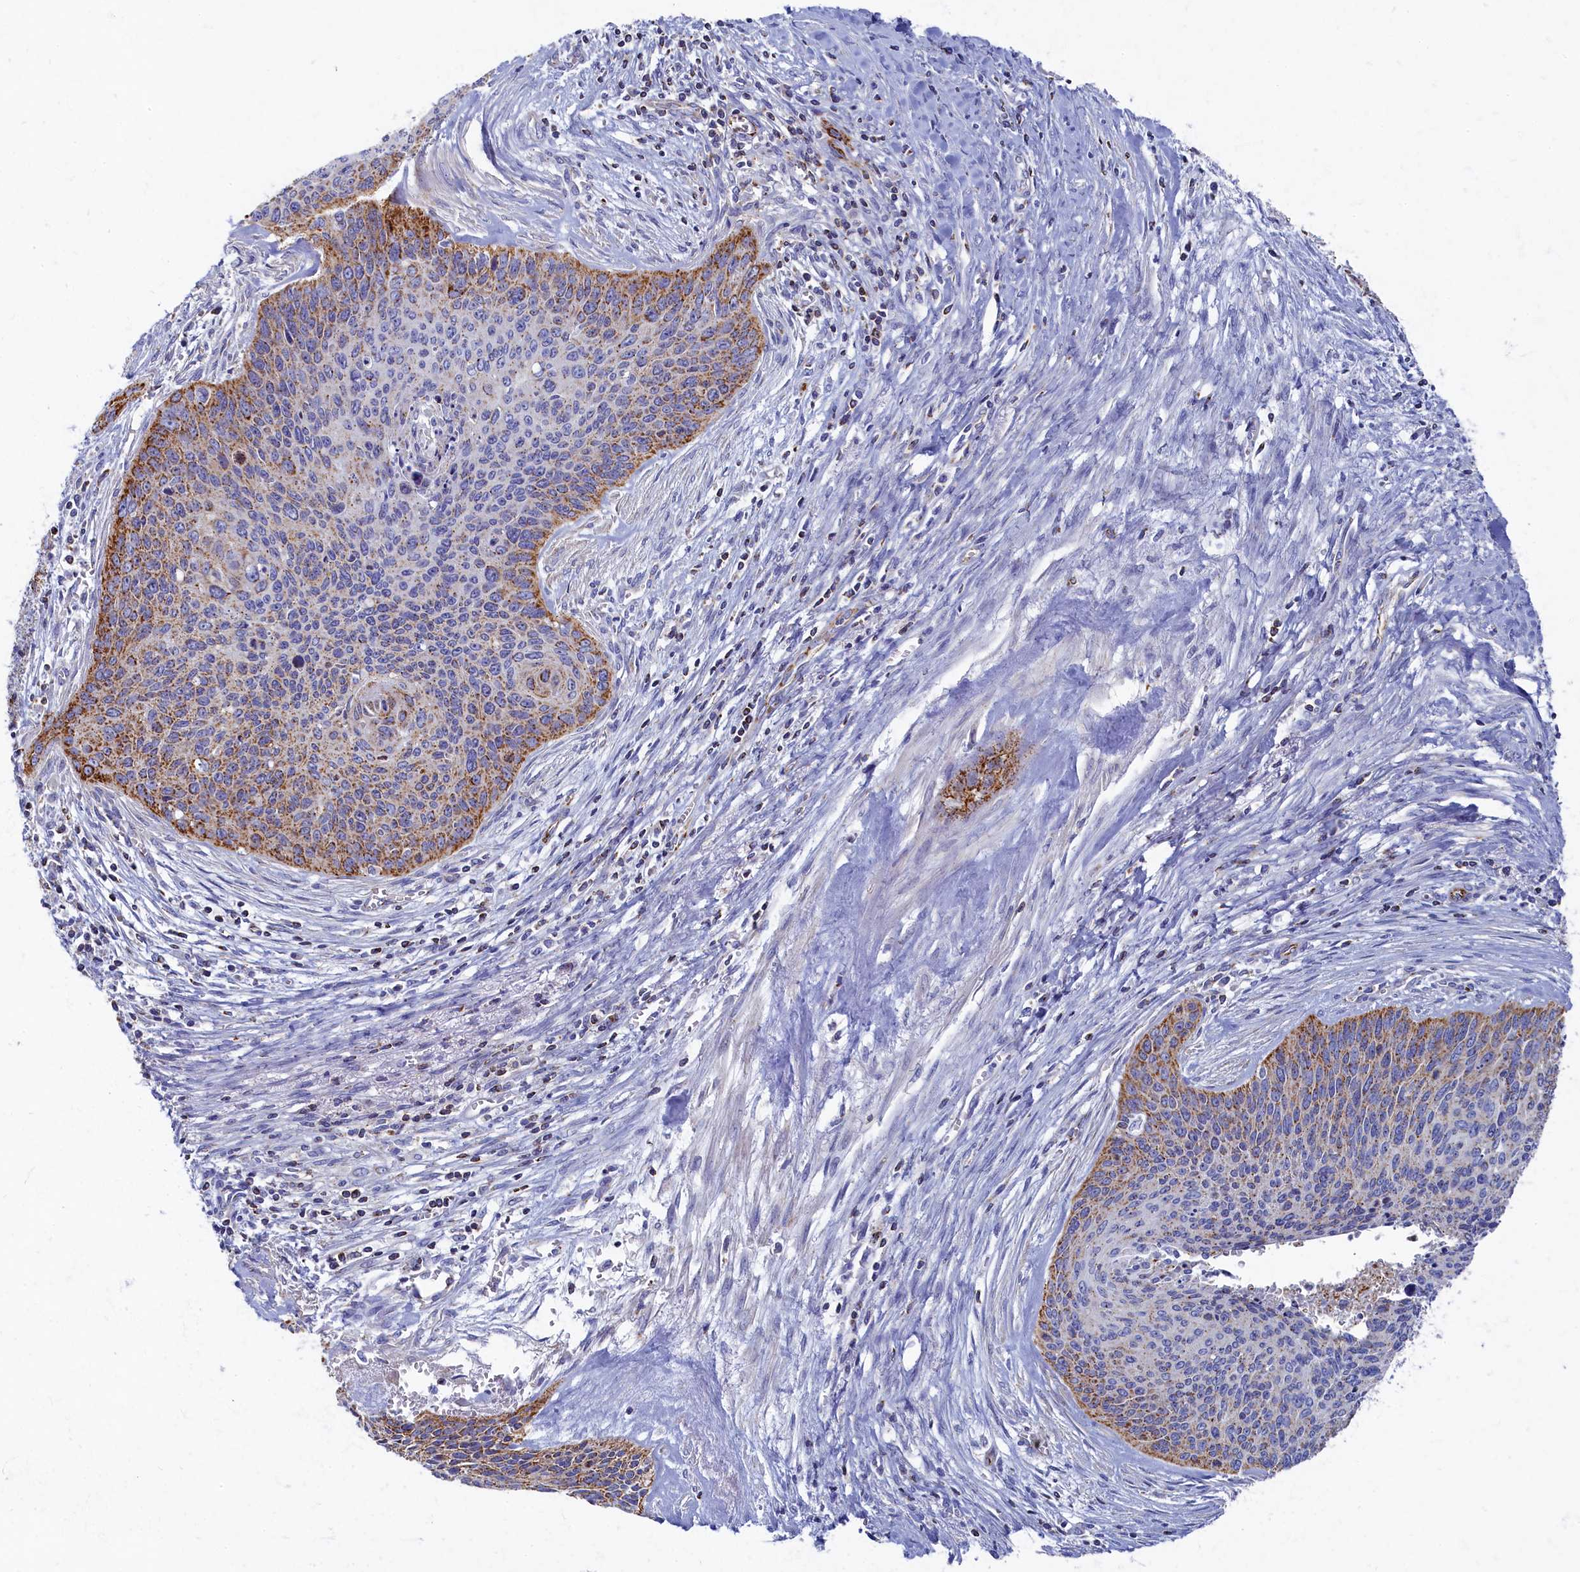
{"staining": {"intensity": "moderate", "quantity": "25%-75%", "location": "cytoplasmic/membranous"}, "tissue": "cervical cancer", "cell_type": "Tumor cells", "image_type": "cancer", "snomed": [{"axis": "morphology", "description": "Squamous cell carcinoma, NOS"}, {"axis": "topography", "description": "Cervix"}], "caption": "IHC photomicrograph of neoplastic tissue: human cervical cancer (squamous cell carcinoma) stained using immunohistochemistry demonstrates medium levels of moderate protein expression localized specifically in the cytoplasmic/membranous of tumor cells, appearing as a cytoplasmic/membranous brown color.", "gene": "OCIAD2", "patient": {"sex": "female", "age": 55}}